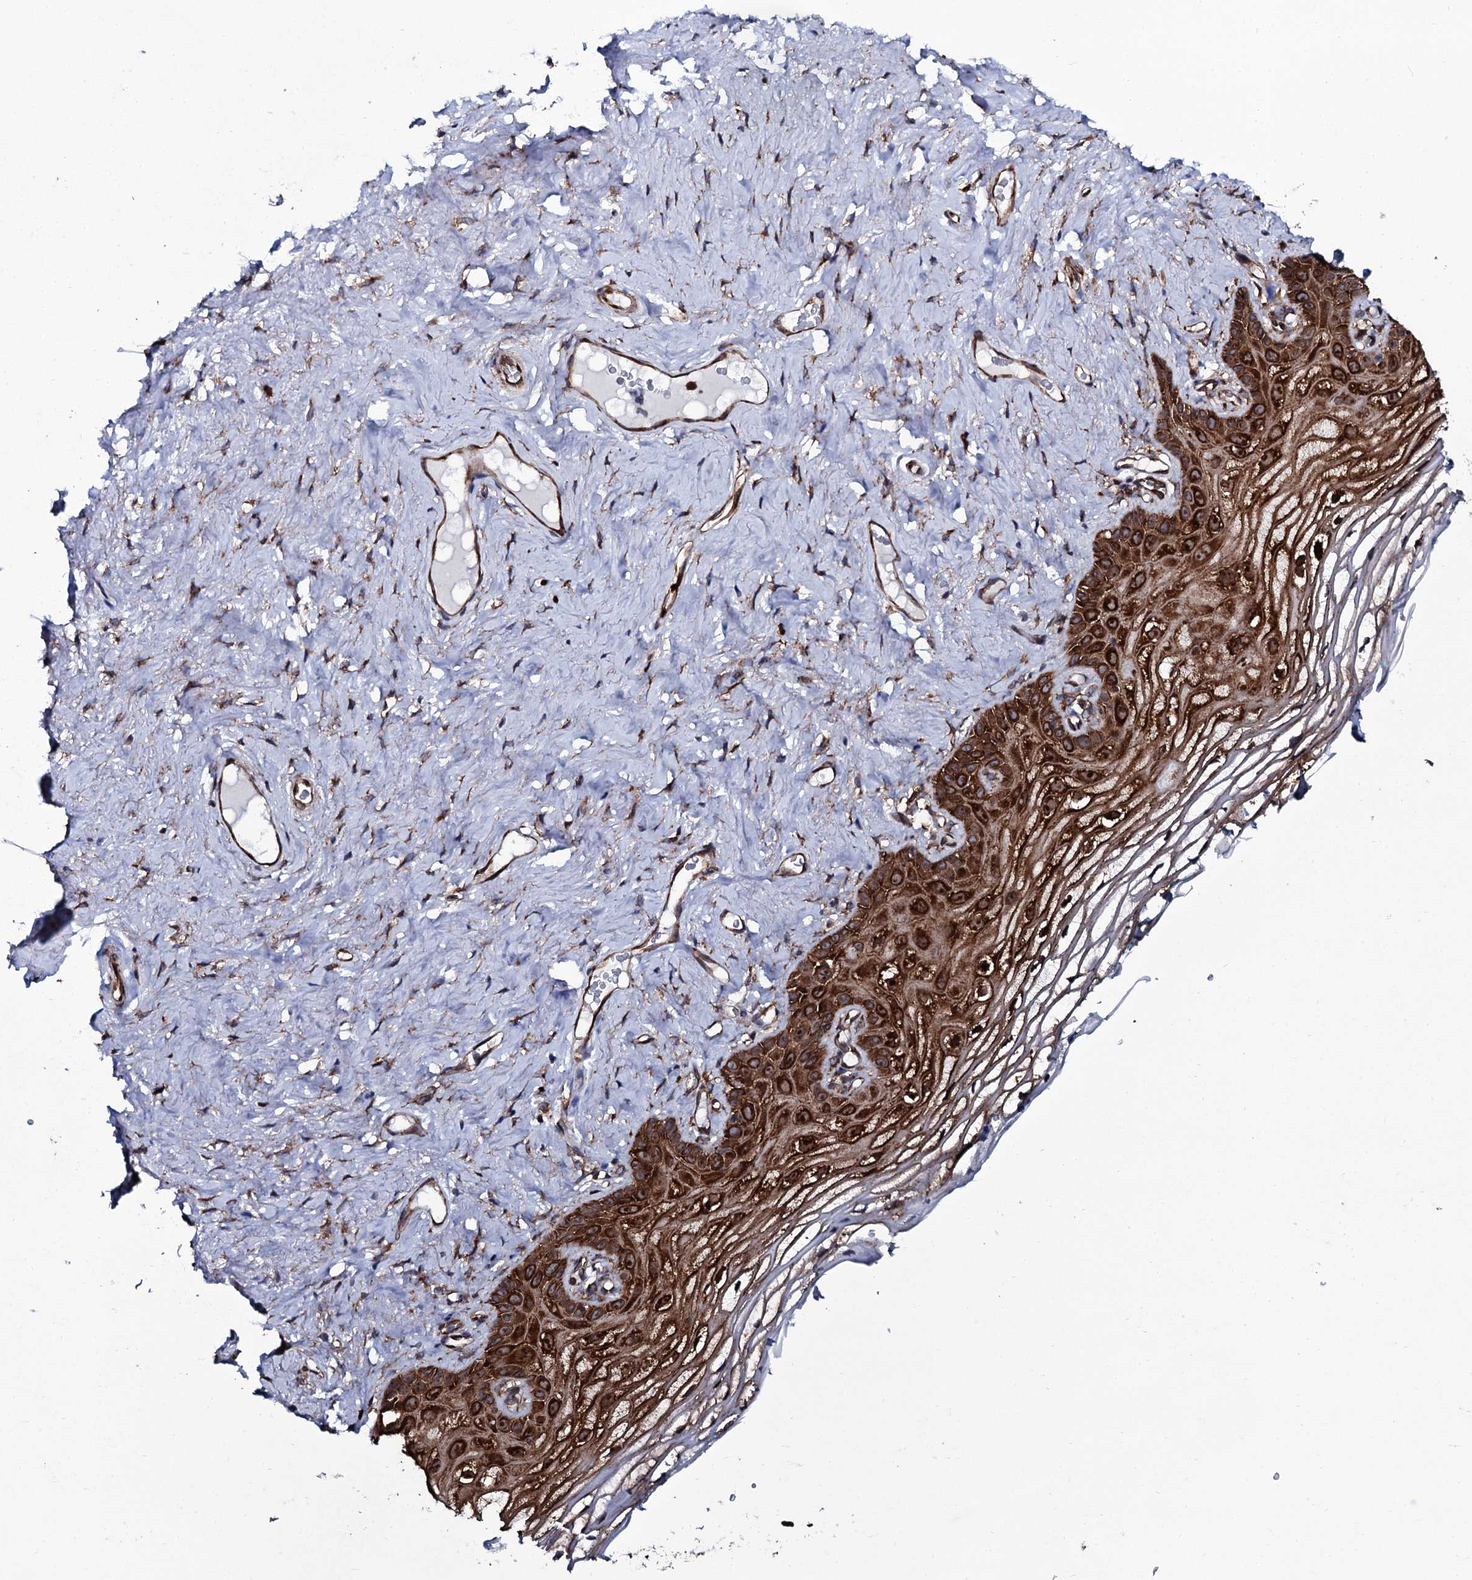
{"staining": {"intensity": "strong", "quantity": ">75%", "location": "cytoplasmic/membranous,nuclear"}, "tissue": "vagina", "cell_type": "Squamous epithelial cells", "image_type": "normal", "snomed": [{"axis": "morphology", "description": "Normal tissue, NOS"}, {"axis": "topography", "description": "Vagina"}], "caption": "The immunohistochemical stain highlights strong cytoplasmic/membranous,nuclear positivity in squamous epithelial cells of normal vagina. (DAB = brown stain, brightfield microscopy at high magnification).", "gene": "SPTY2D1", "patient": {"sex": "female", "age": 68}}